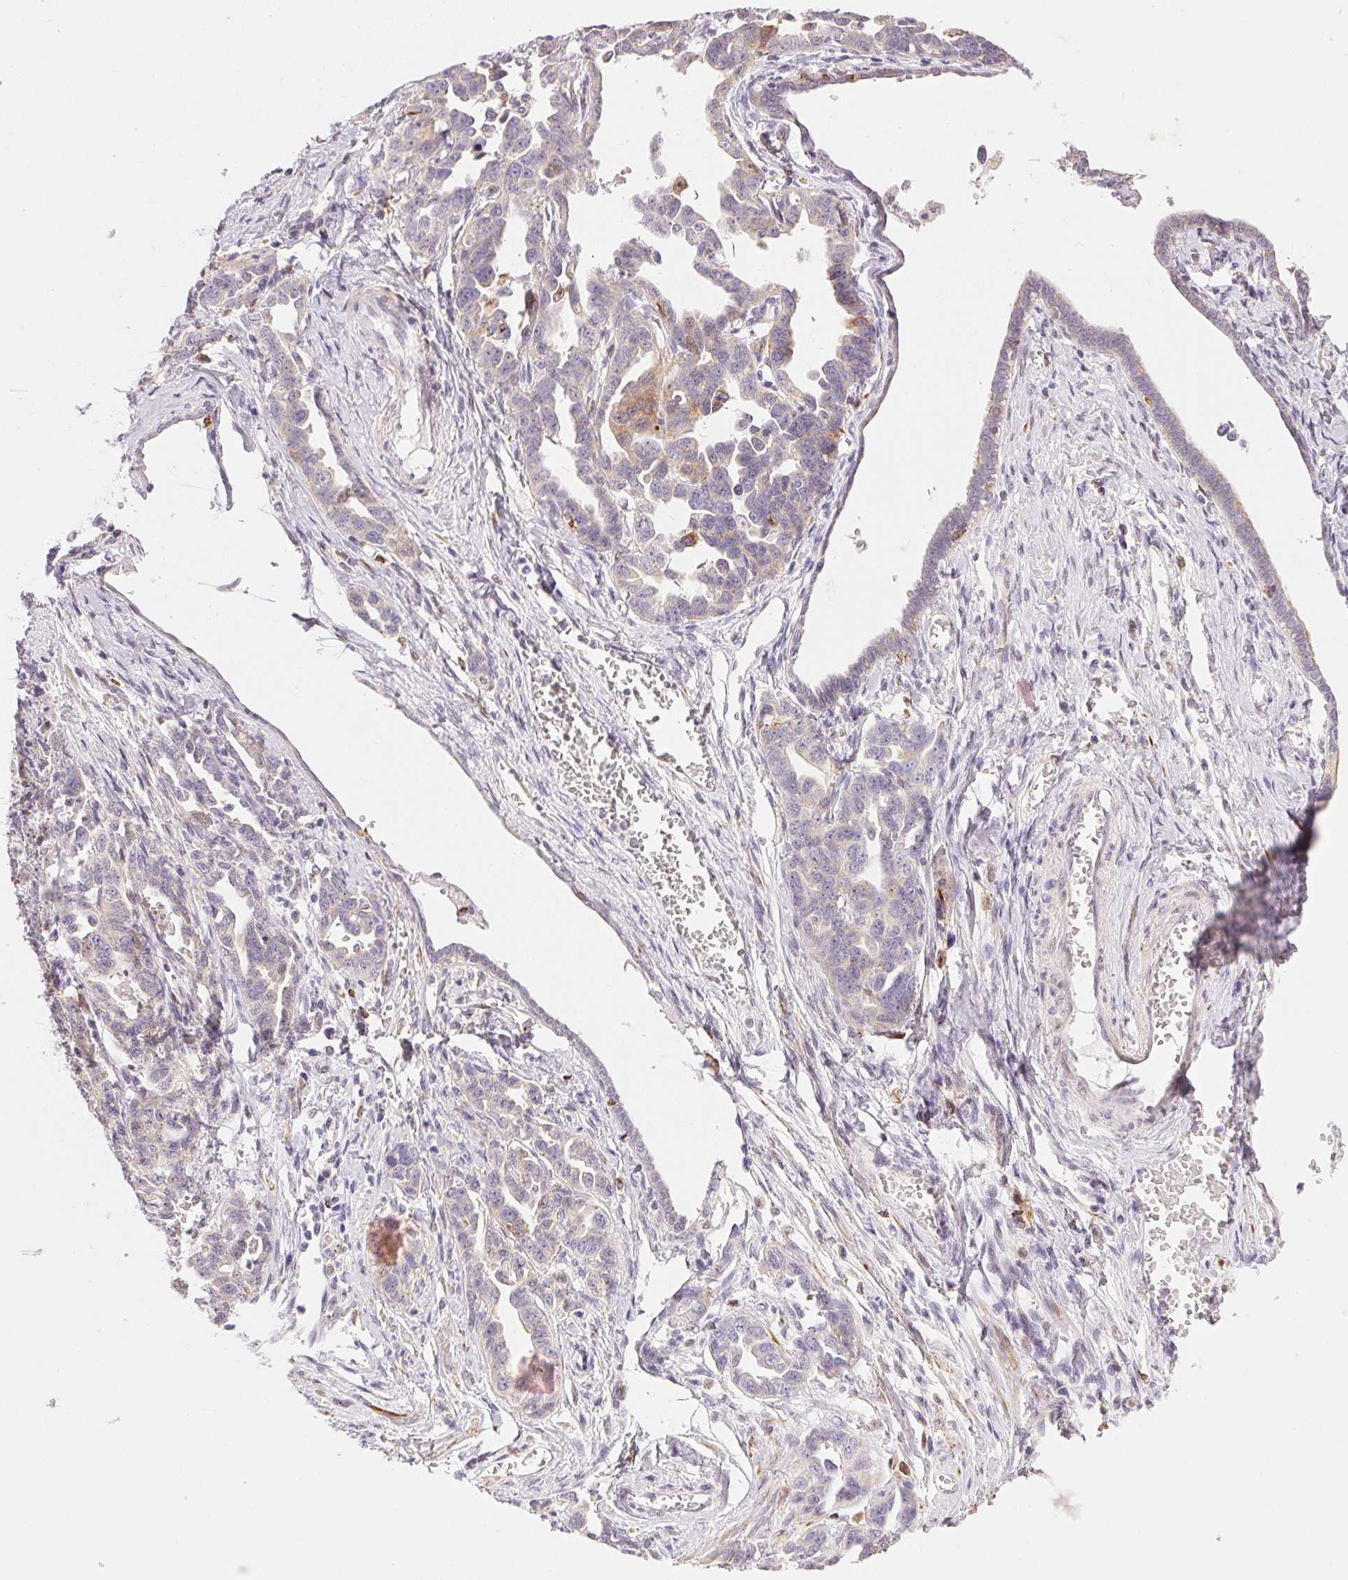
{"staining": {"intensity": "moderate", "quantity": "<25%", "location": "cytoplasmic/membranous"}, "tissue": "ovarian cancer", "cell_type": "Tumor cells", "image_type": "cancer", "snomed": [{"axis": "morphology", "description": "Cystadenocarcinoma, serous, NOS"}, {"axis": "topography", "description": "Ovary"}], "caption": "Immunohistochemical staining of human ovarian serous cystadenocarcinoma displays moderate cytoplasmic/membranous protein expression in about <25% of tumor cells.", "gene": "RPGRIP1", "patient": {"sex": "female", "age": 69}}